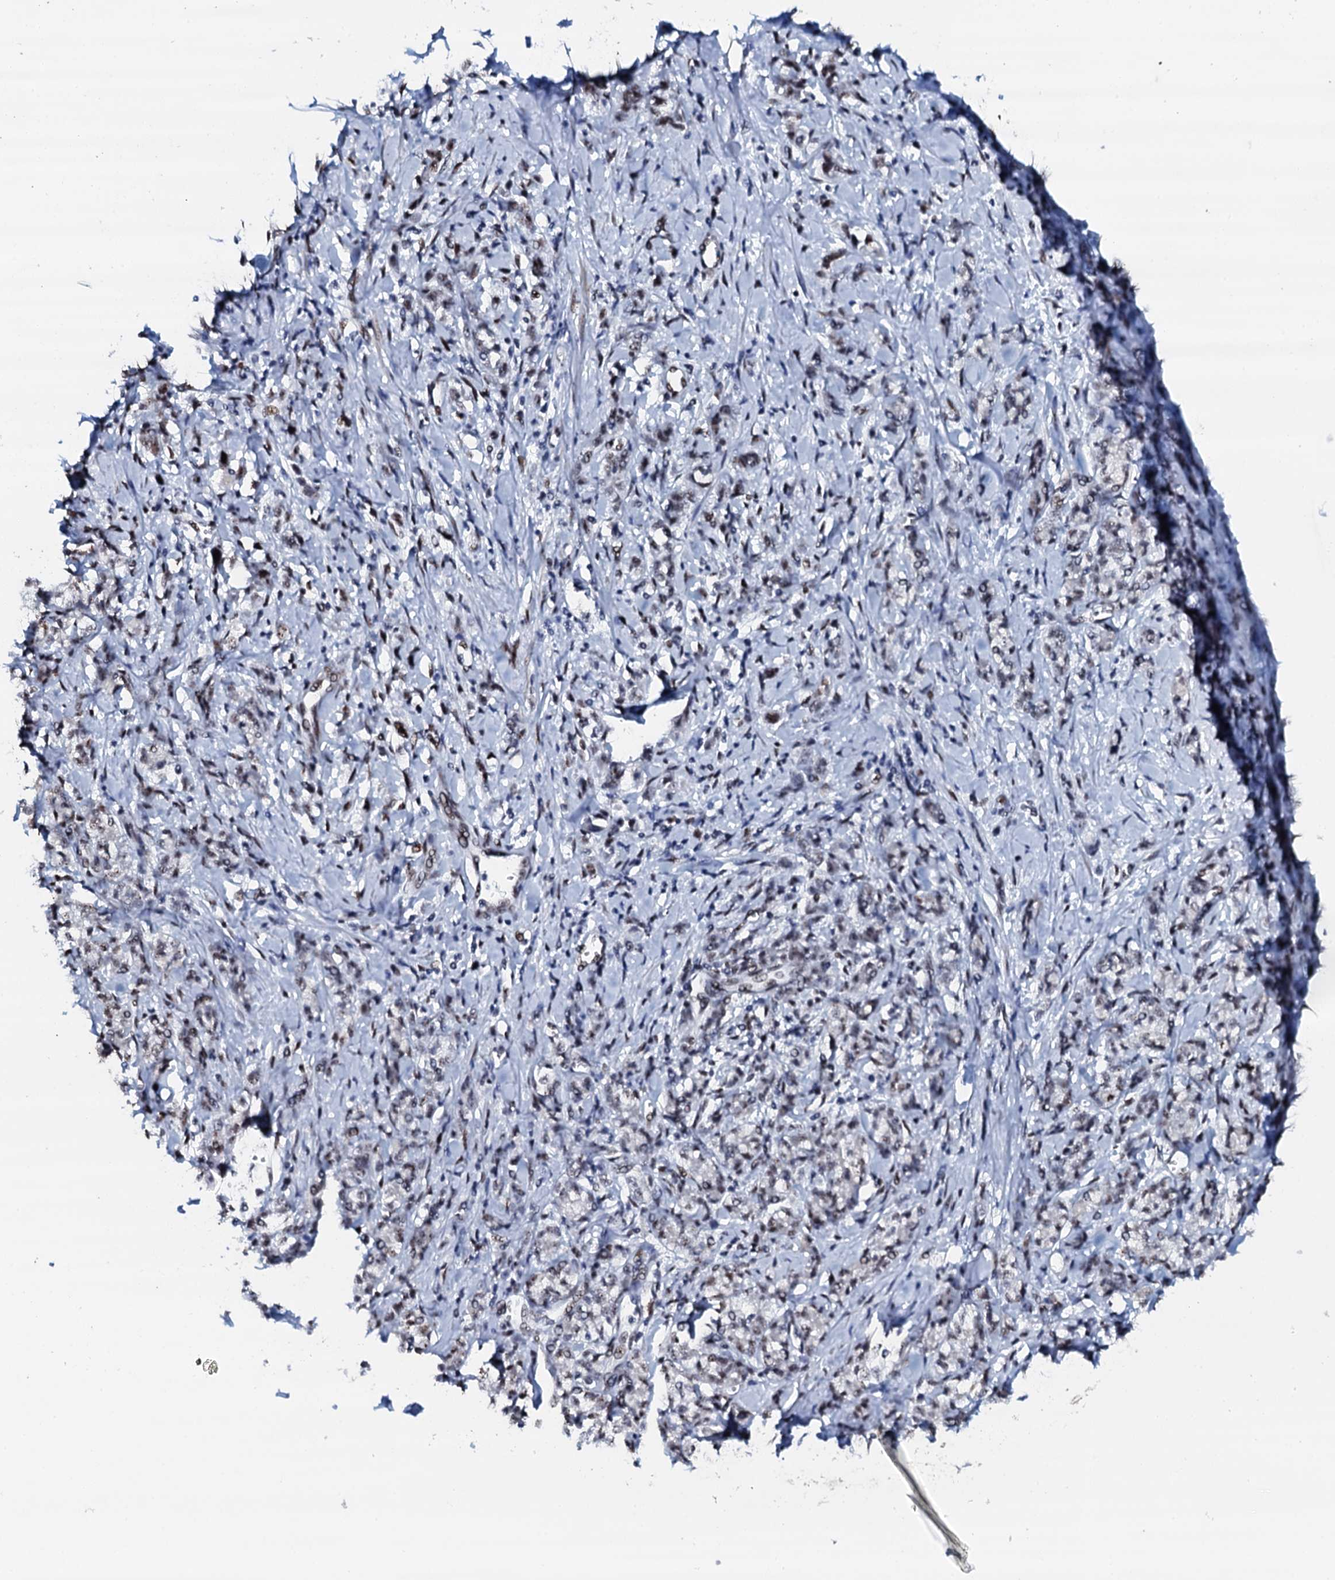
{"staining": {"intensity": "weak", "quantity": "<25%", "location": "nuclear"}, "tissue": "stomach cancer", "cell_type": "Tumor cells", "image_type": "cancer", "snomed": [{"axis": "morphology", "description": "Adenocarcinoma, NOS"}, {"axis": "topography", "description": "Stomach"}], "caption": "DAB immunohistochemical staining of stomach adenocarcinoma demonstrates no significant positivity in tumor cells.", "gene": "NKAPD1", "patient": {"sex": "female", "age": 76}}